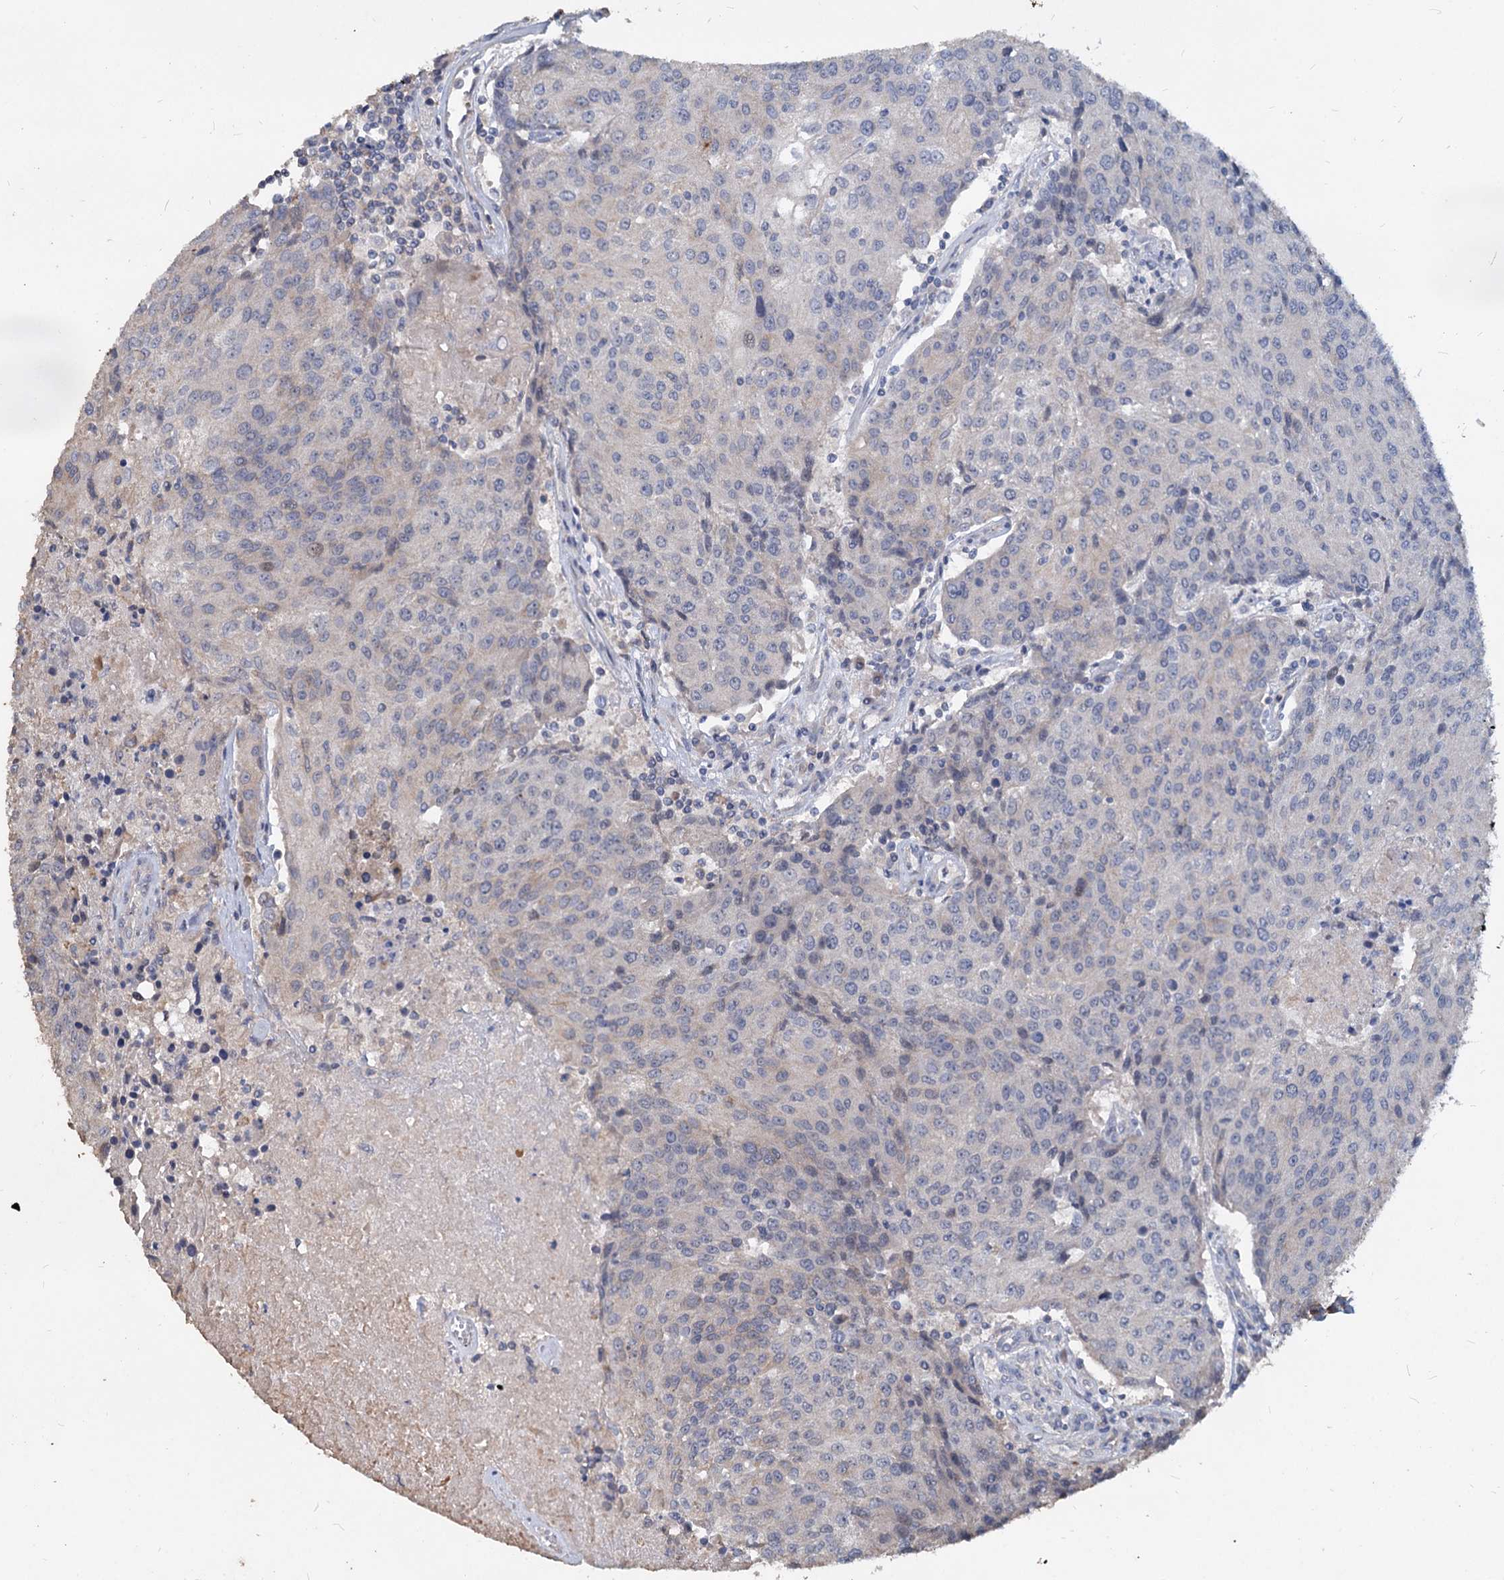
{"staining": {"intensity": "negative", "quantity": "none", "location": "none"}, "tissue": "urothelial cancer", "cell_type": "Tumor cells", "image_type": "cancer", "snomed": [{"axis": "morphology", "description": "Urothelial carcinoma, High grade"}, {"axis": "topography", "description": "Urinary bladder"}], "caption": "IHC of high-grade urothelial carcinoma displays no expression in tumor cells.", "gene": "DEPDC4", "patient": {"sex": "female", "age": 85}}